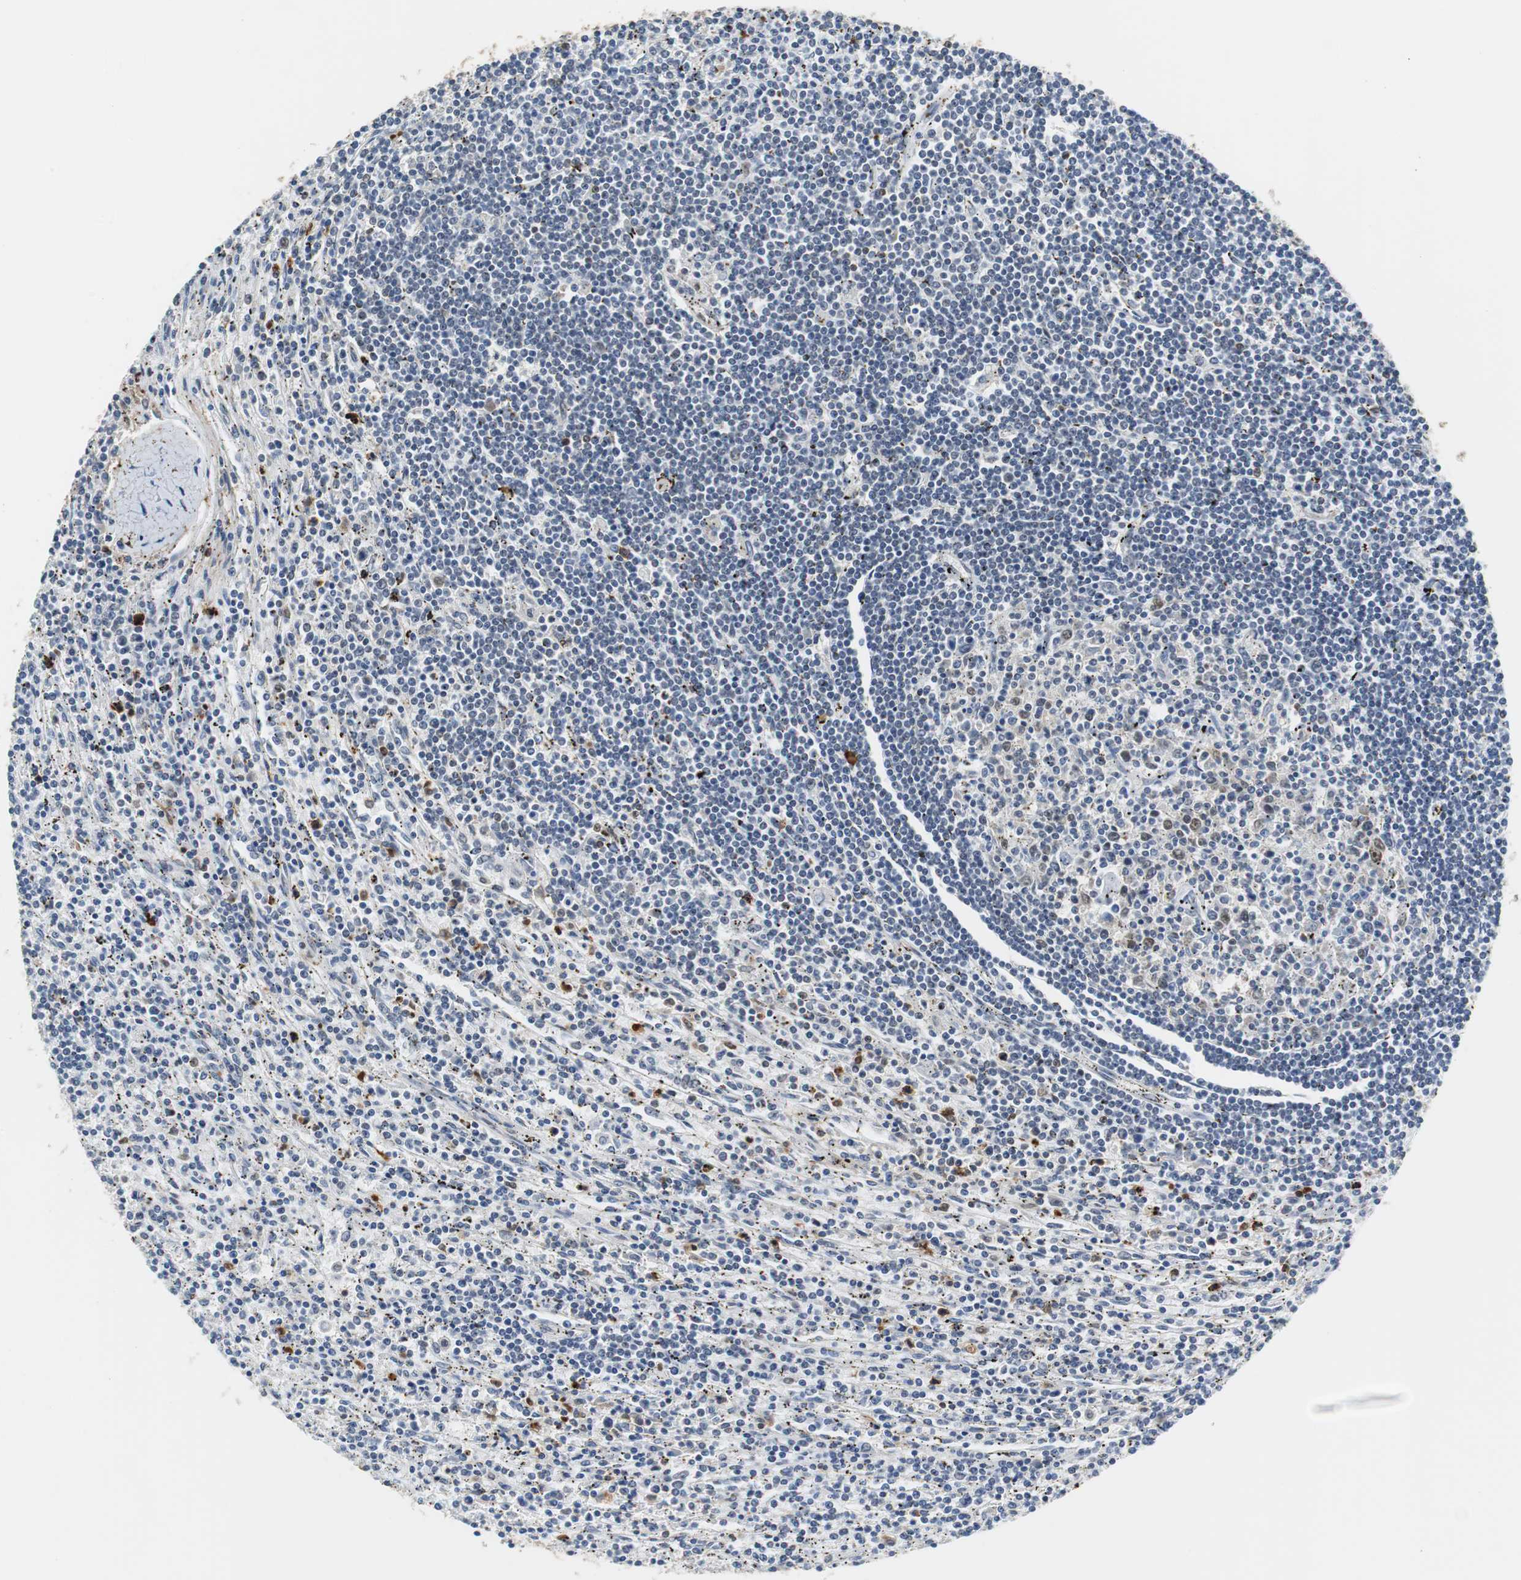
{"staining": {"intensity": "negative", "quantity": "none", "location": "none"}, "tissue": "lymphoma", "cell_type": "Tumor cells", "image_type": "cancer", "snomed": [{"axis": "morphology", "description": "Malignant lymphoma, non-Hodgkin's type, Low grade"}, {"axis": "topography", "description": "Spleen"}], "caption": "Tumor cells are negative for protein expression in human lymphoma.", "gene": "SIRT1", "patient": {"sex": "male", "age": 76}}